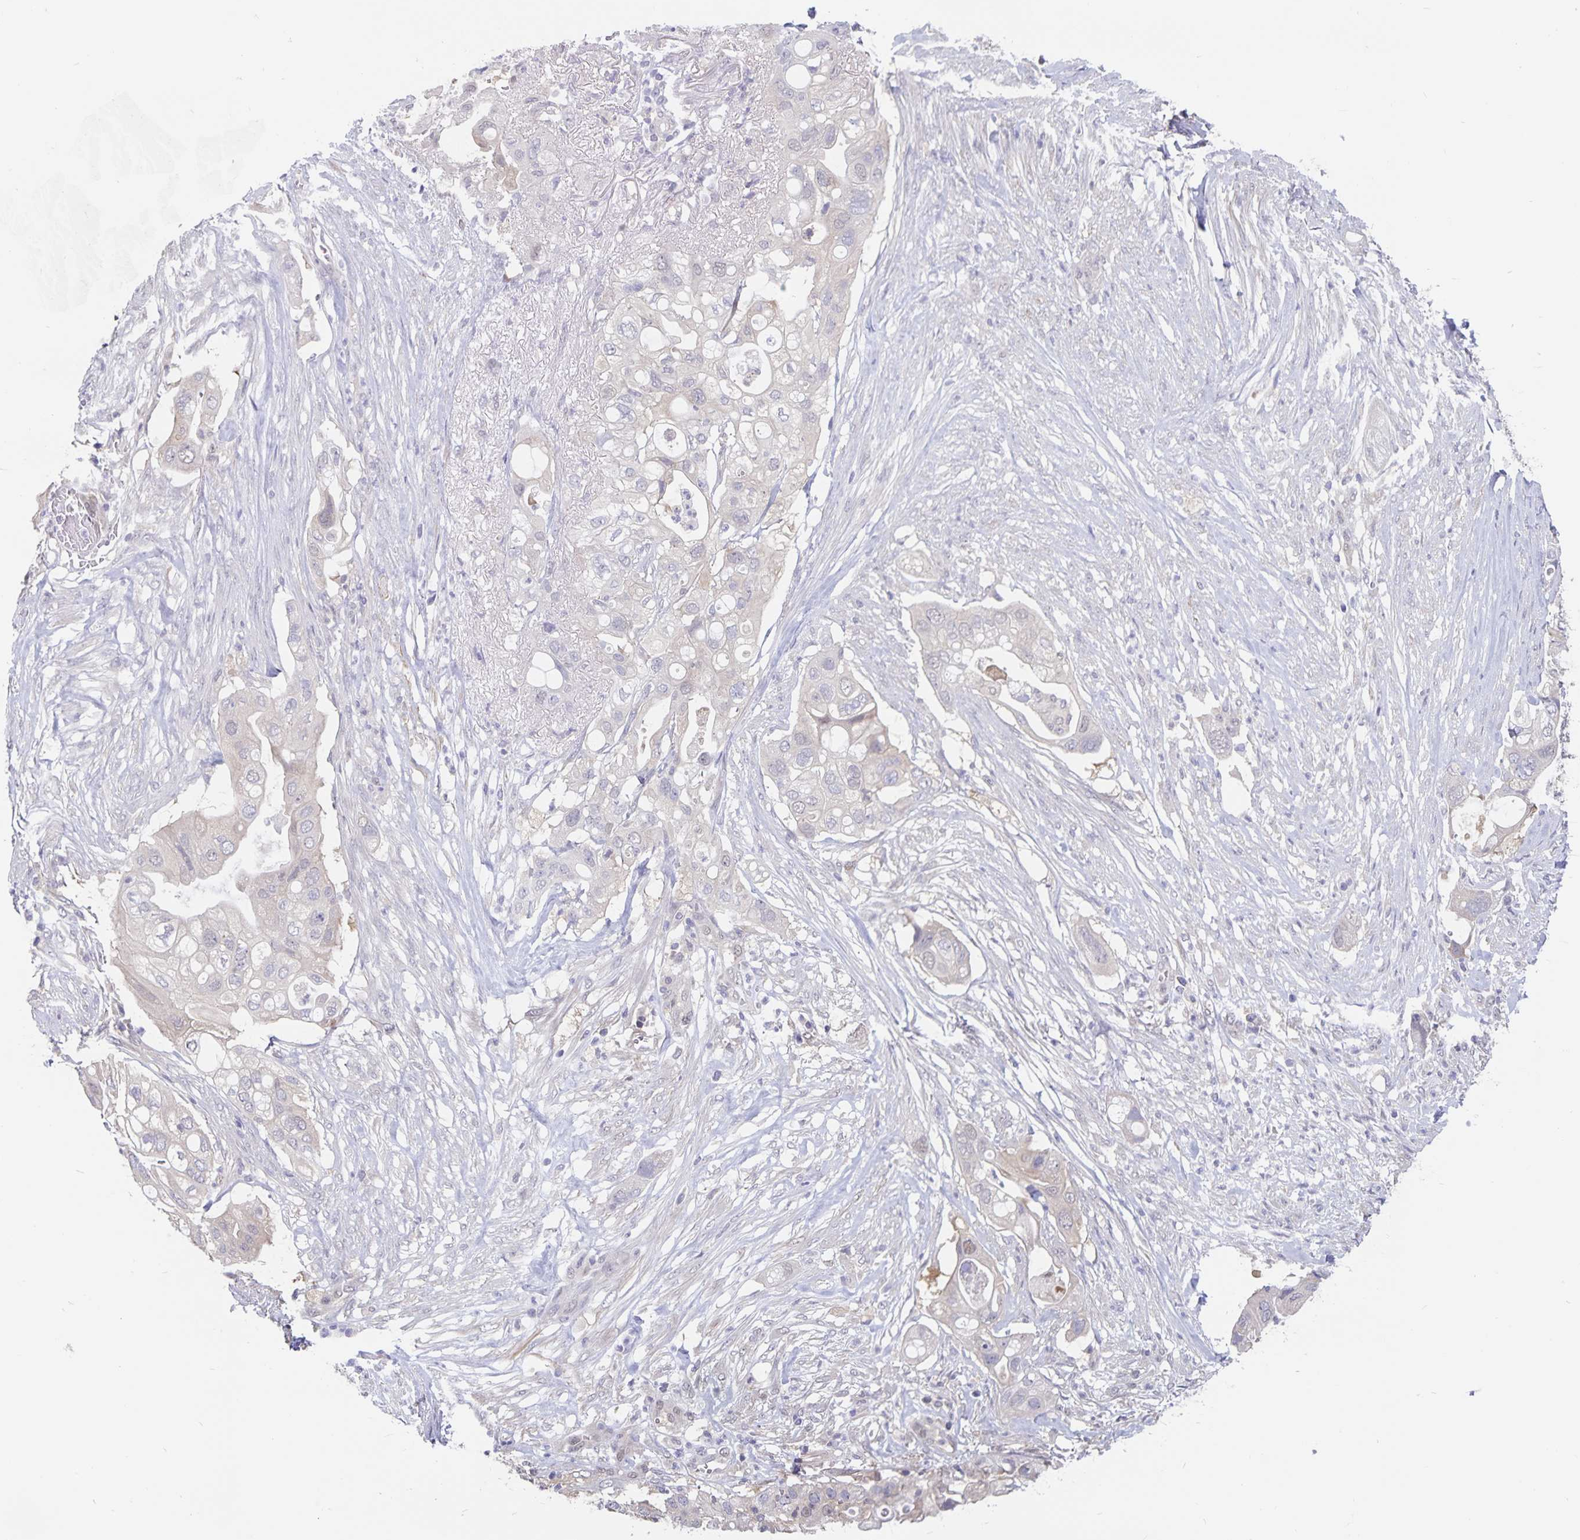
{"staining": {"intensity": "negative", "quantity": "none", "location": "none"}, "tissue": "pancreatic cancer", "cell_type": "Tumor cells", "image_type": "cancer", "snomed": [{"axis": "morphology", "description": "Adenocarcinoma, NOS"}, {"axis": "topography", "description": "Pancreas"}], "caption": "IHC micrograph of neoplastic tissue: pancreatic adenocarcinoma stained with DAB exhibits no significant protein staining in tumor cells.", "gene": "BAG6", "patient": {"sex": "female", "age": 72}}